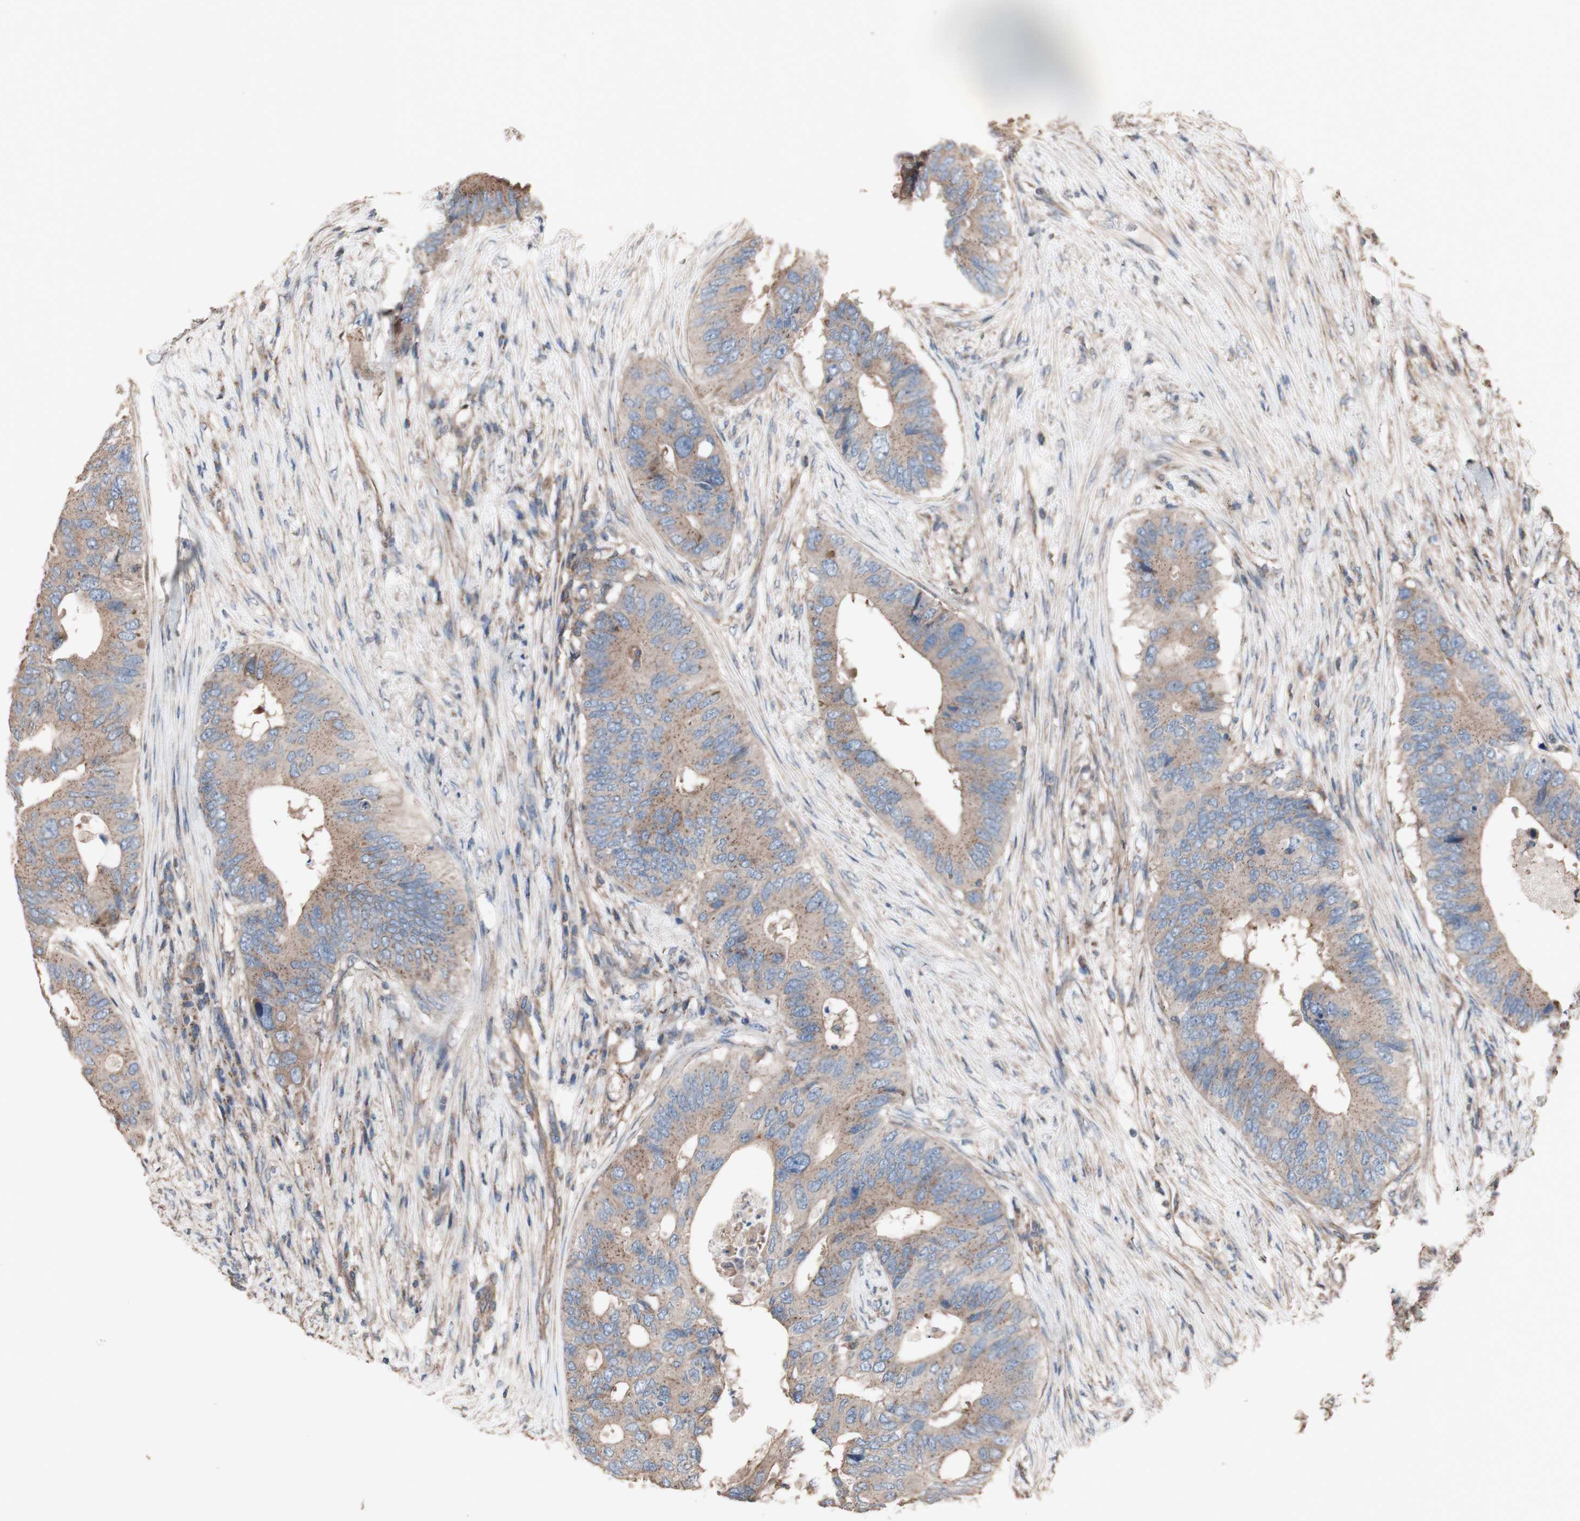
{"staining": {"intensity": "moderate", "quantity": ">75%", "location": "cytoplasmic/membranous"}, "tissue": "colorectal cancer", "cell_type": "Tumor cells", "image_type": "cancer", "snomed": [{"axis": "morphology", "description": "Adenocarcinoma, NOS"}, {"axis": "topography", "description": "Colon"}], "caption": "Immunohistochemical staining of human colorectal adenocarcinoma shows medium levels of moderate cytoplasmic/membranous positivity in about >75% of tumor cells. (IHC, brightfield microscopy, high magnification).", "gene": "COPB1", "patient": {"sex": "male", "age": 71}}